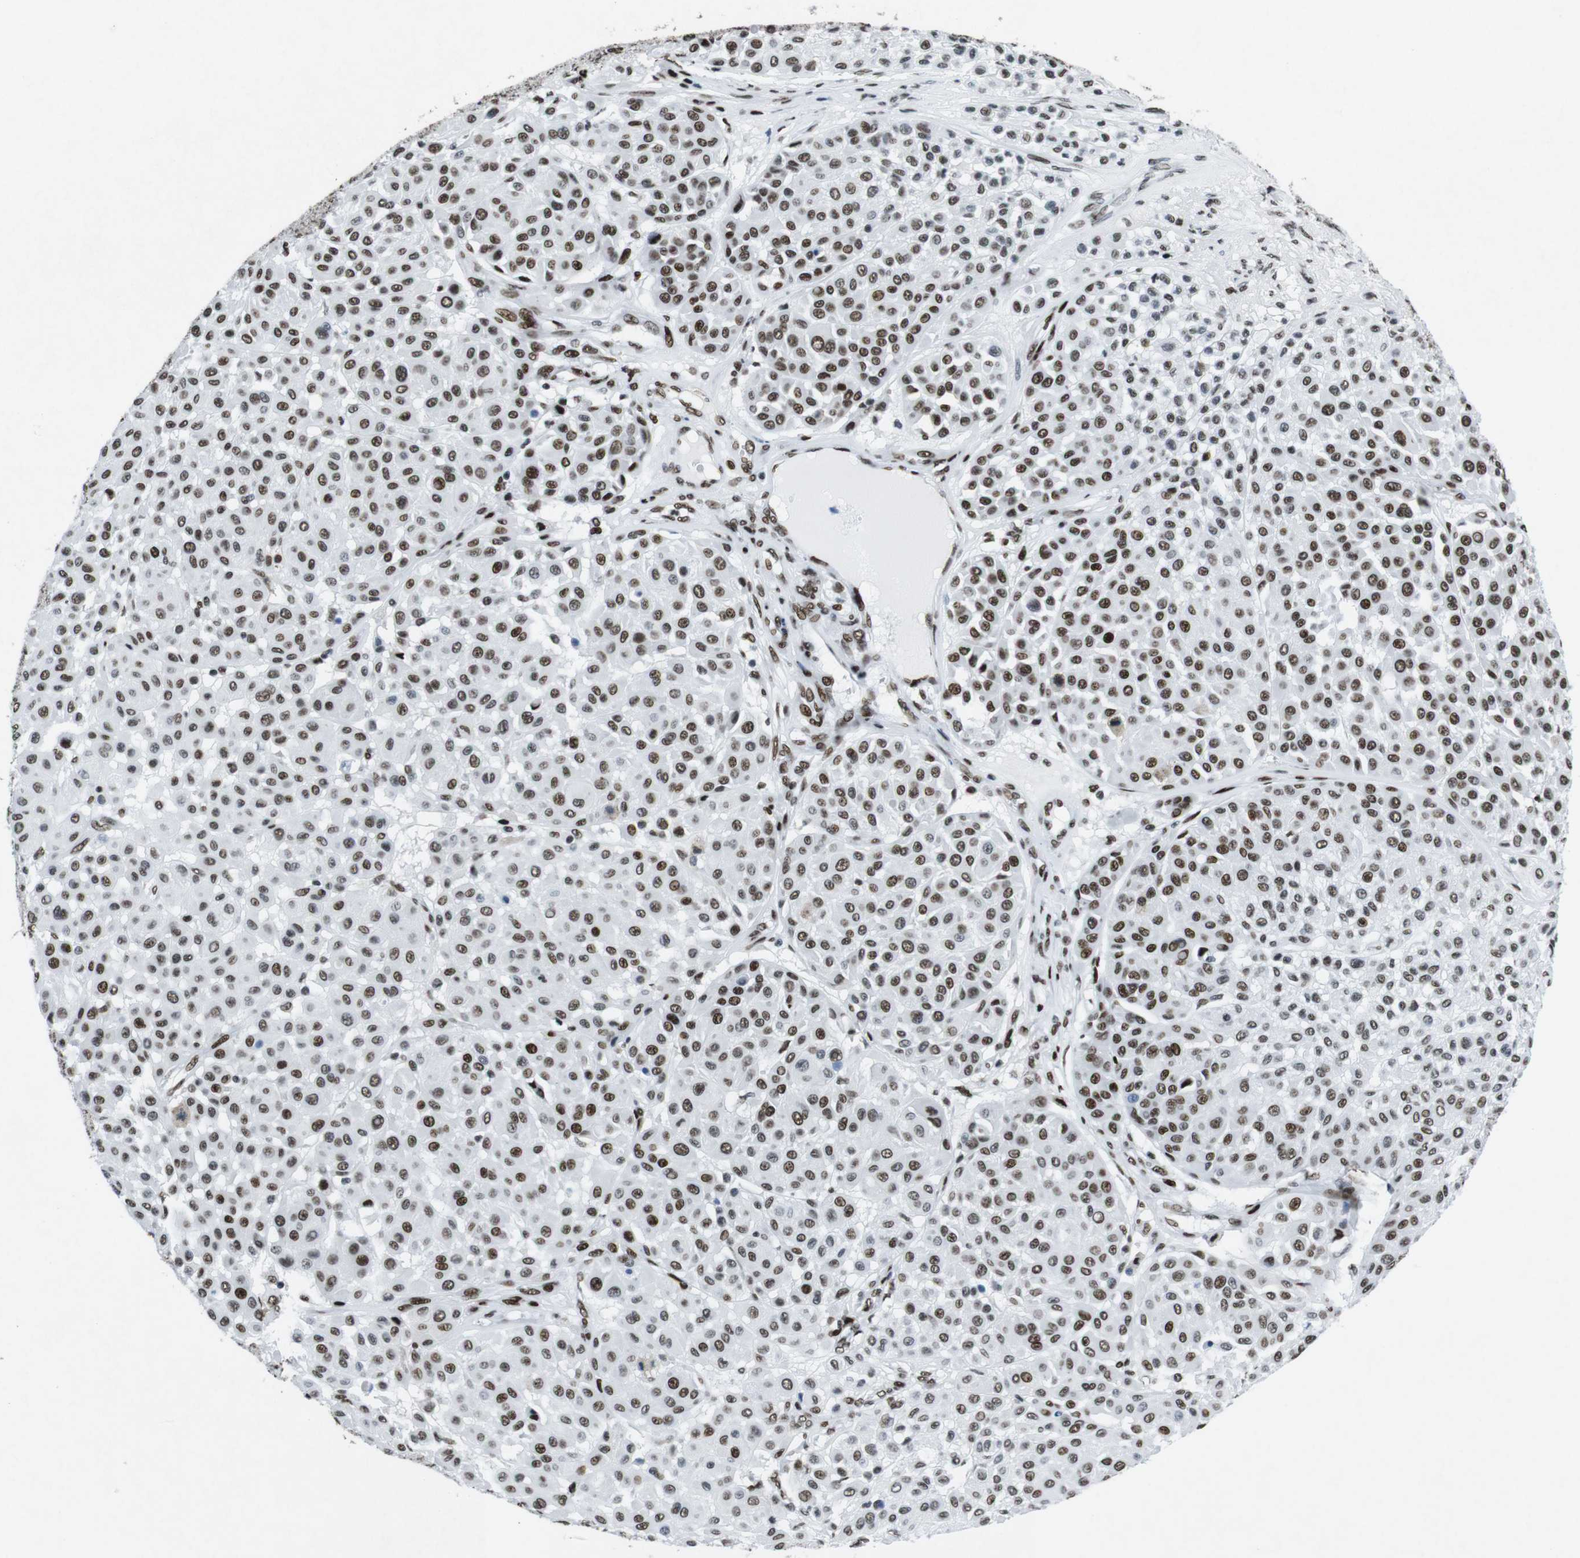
{"staining": {"intensity": "moderate", "quantity": ">75%", "location": "nuclear"}, "tissue": "melanoma", "cell_type": "Tumor cells", "image_type": "cancer", "snomed": [{"axis": "morphology", "description": "Malignant melanoma, Metastatic site"}, {"axis": "topography", "description": "Soft tissue"}], "caption": "Immunohistochemical staining of melanoma demonstrates medium levels of moderate nuclear expression in about >75% of tumor cells. The staining was performed using DAB, with brown indicating positive protein expression. Nuclei are stained blue with hematoxylin.", "gene": "CITED2", "patient": {"sex": "male", "age": 41}}